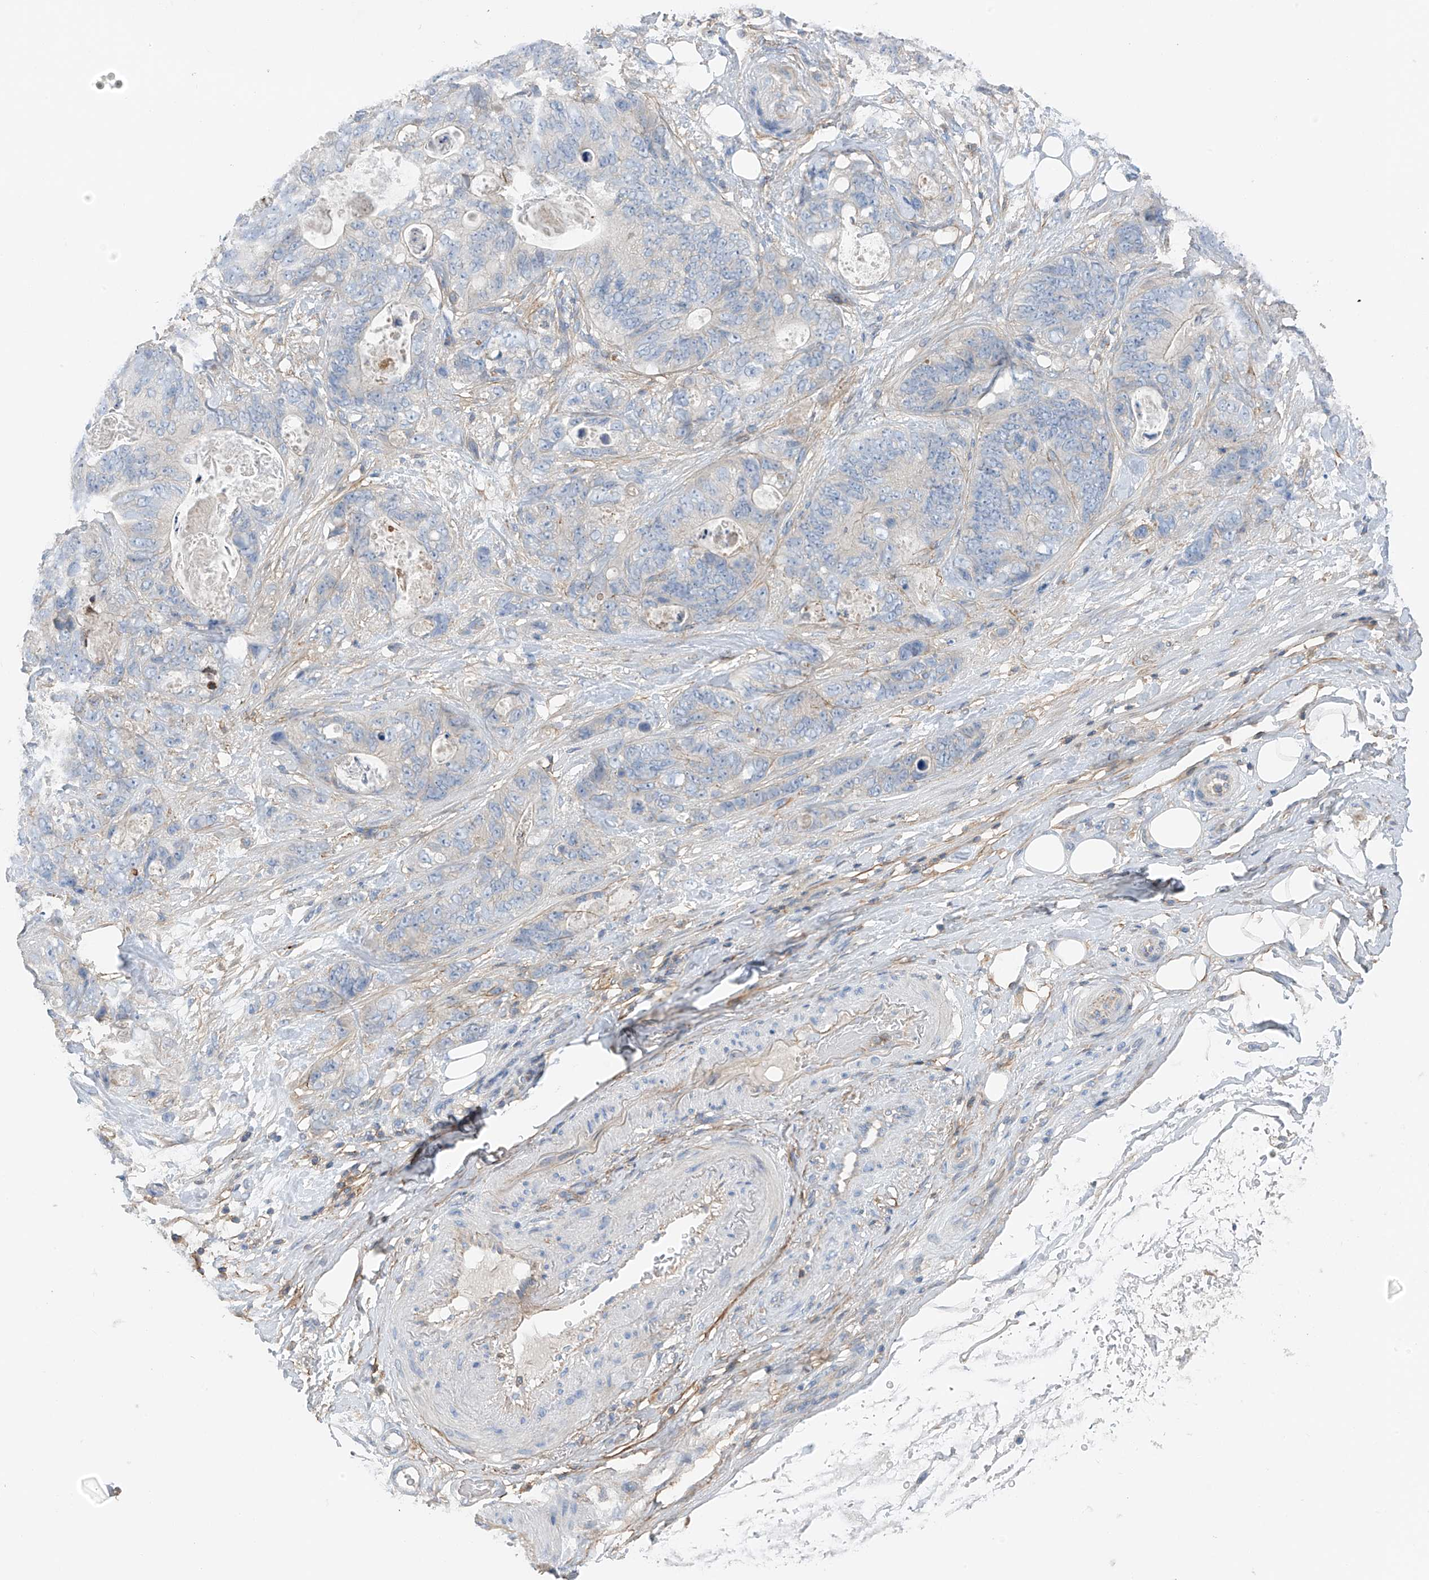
{"staining": {"intensity": "negative", "quantity": "none", "location": "none"}, "tissue": "stomach cancer", "cell_type": "Tumor cells", "image_type": "cancer", "snomed": [{"axis": "morphology", "description": "Normal tissue, NOS"}, {"axis": "morphology", "description": "Adenocarcinoma, NOS"}, {"axis": "topography", "description": "Stomach"}], "caption": "This is a histopathology image of IHC staining of adenocarcinoma (stomach), which shows no staining in tumor cells.", "gene": "NALCN", "patient": {"sex": "female", "age": 89}}